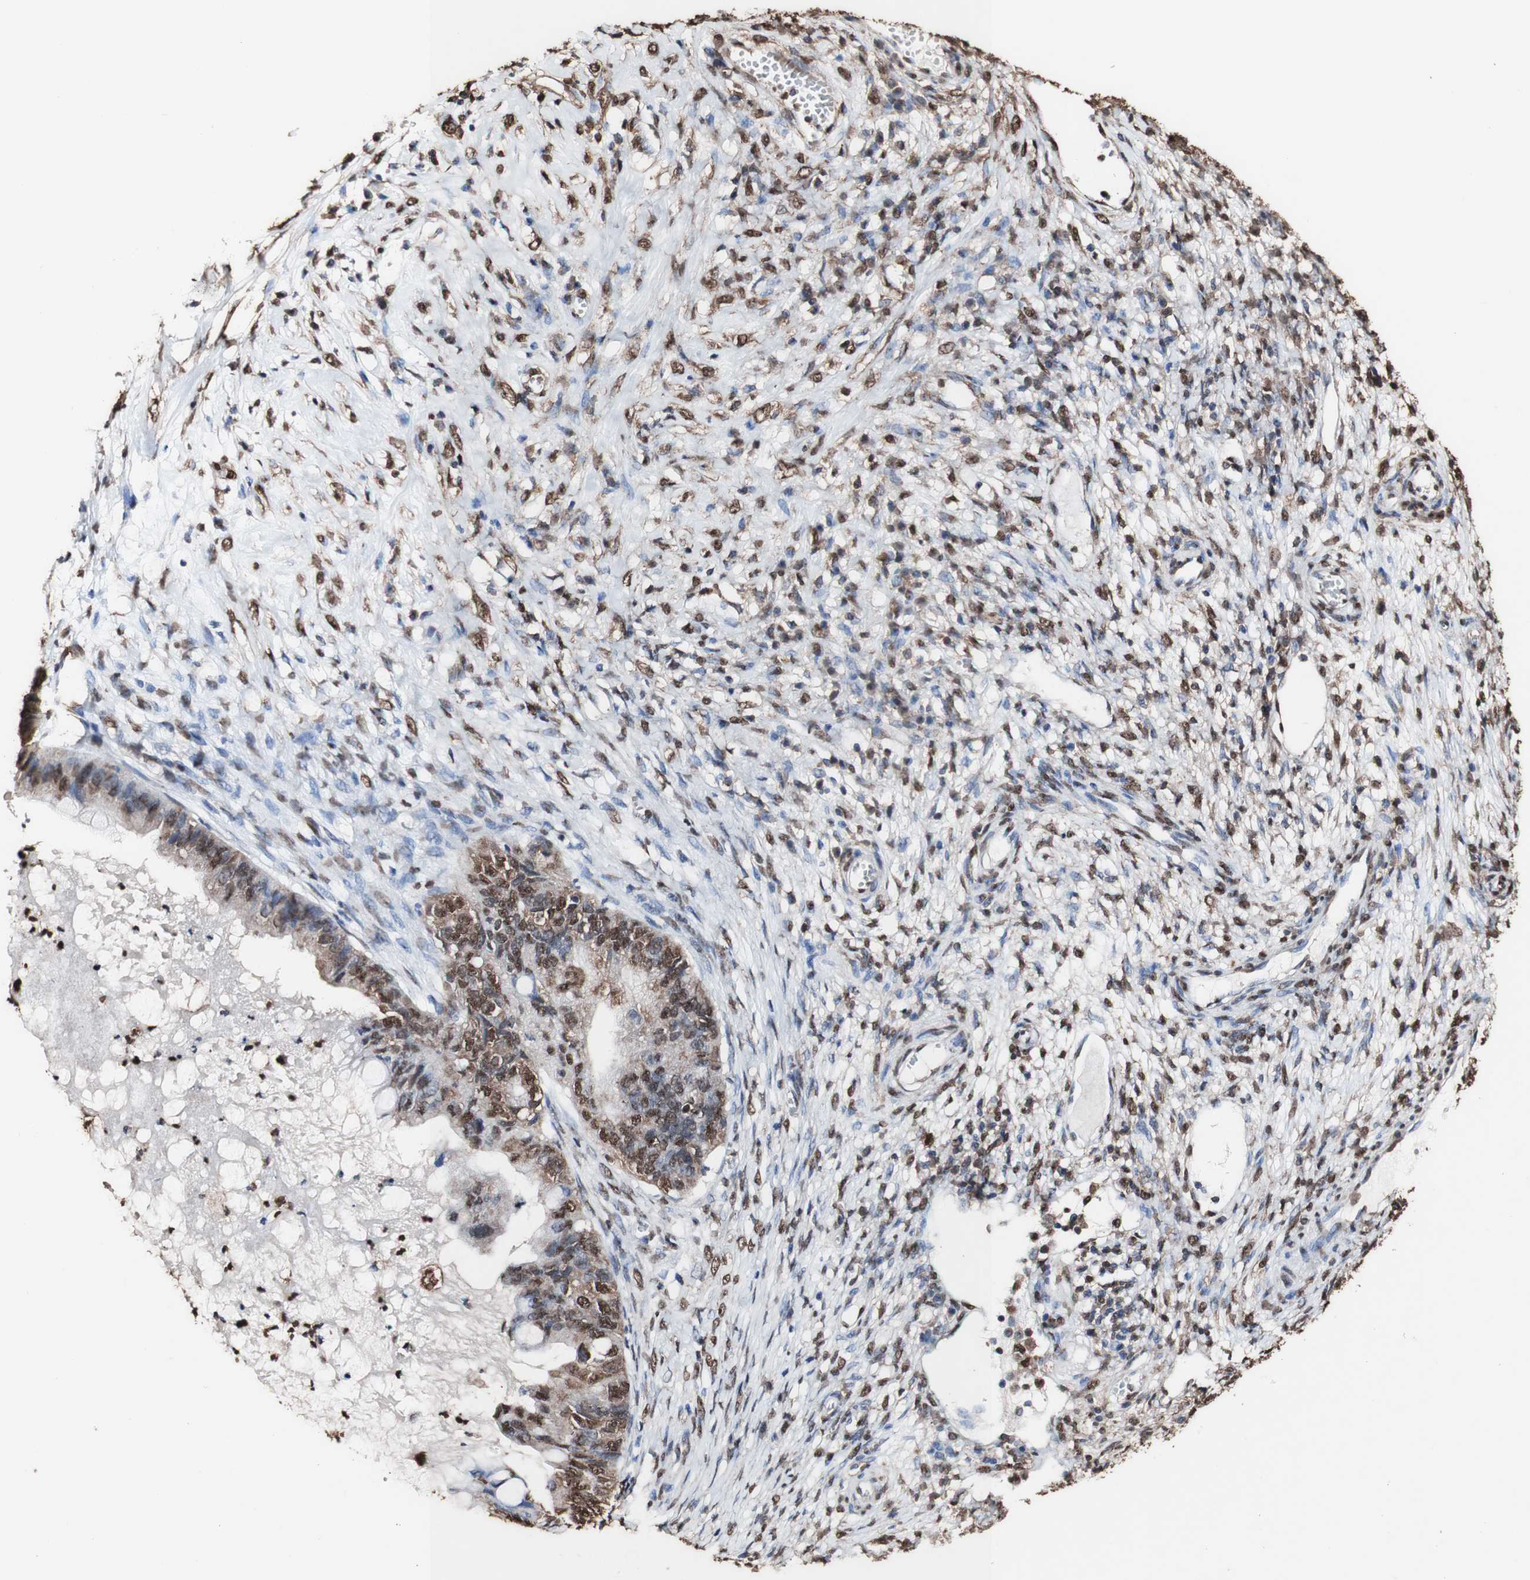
{"staining": {"intensity": "strong", "quantity": ">75%", "location": "cytoplasmic/membranous,nuclear"}, "tissue": "ovarian cancer", "cell_type": "Tumor cells", "image_type": "cancer", "snomed": [{"axis": "morphology", "description": "Cystadenocarcinoma, mucinous, NOS"}, {"axis": "topography", "description": "Ovary"}], "caption": "Immunohistochemical staining of ovarian mucinous cystadenocarcinoma demonstrates strong cytoplasmic/membranous and nuclear protein staining in approximately >75% of tumor cells.", "gene": "PIDD1", "patient": {"sex": "female", "age": 80}}